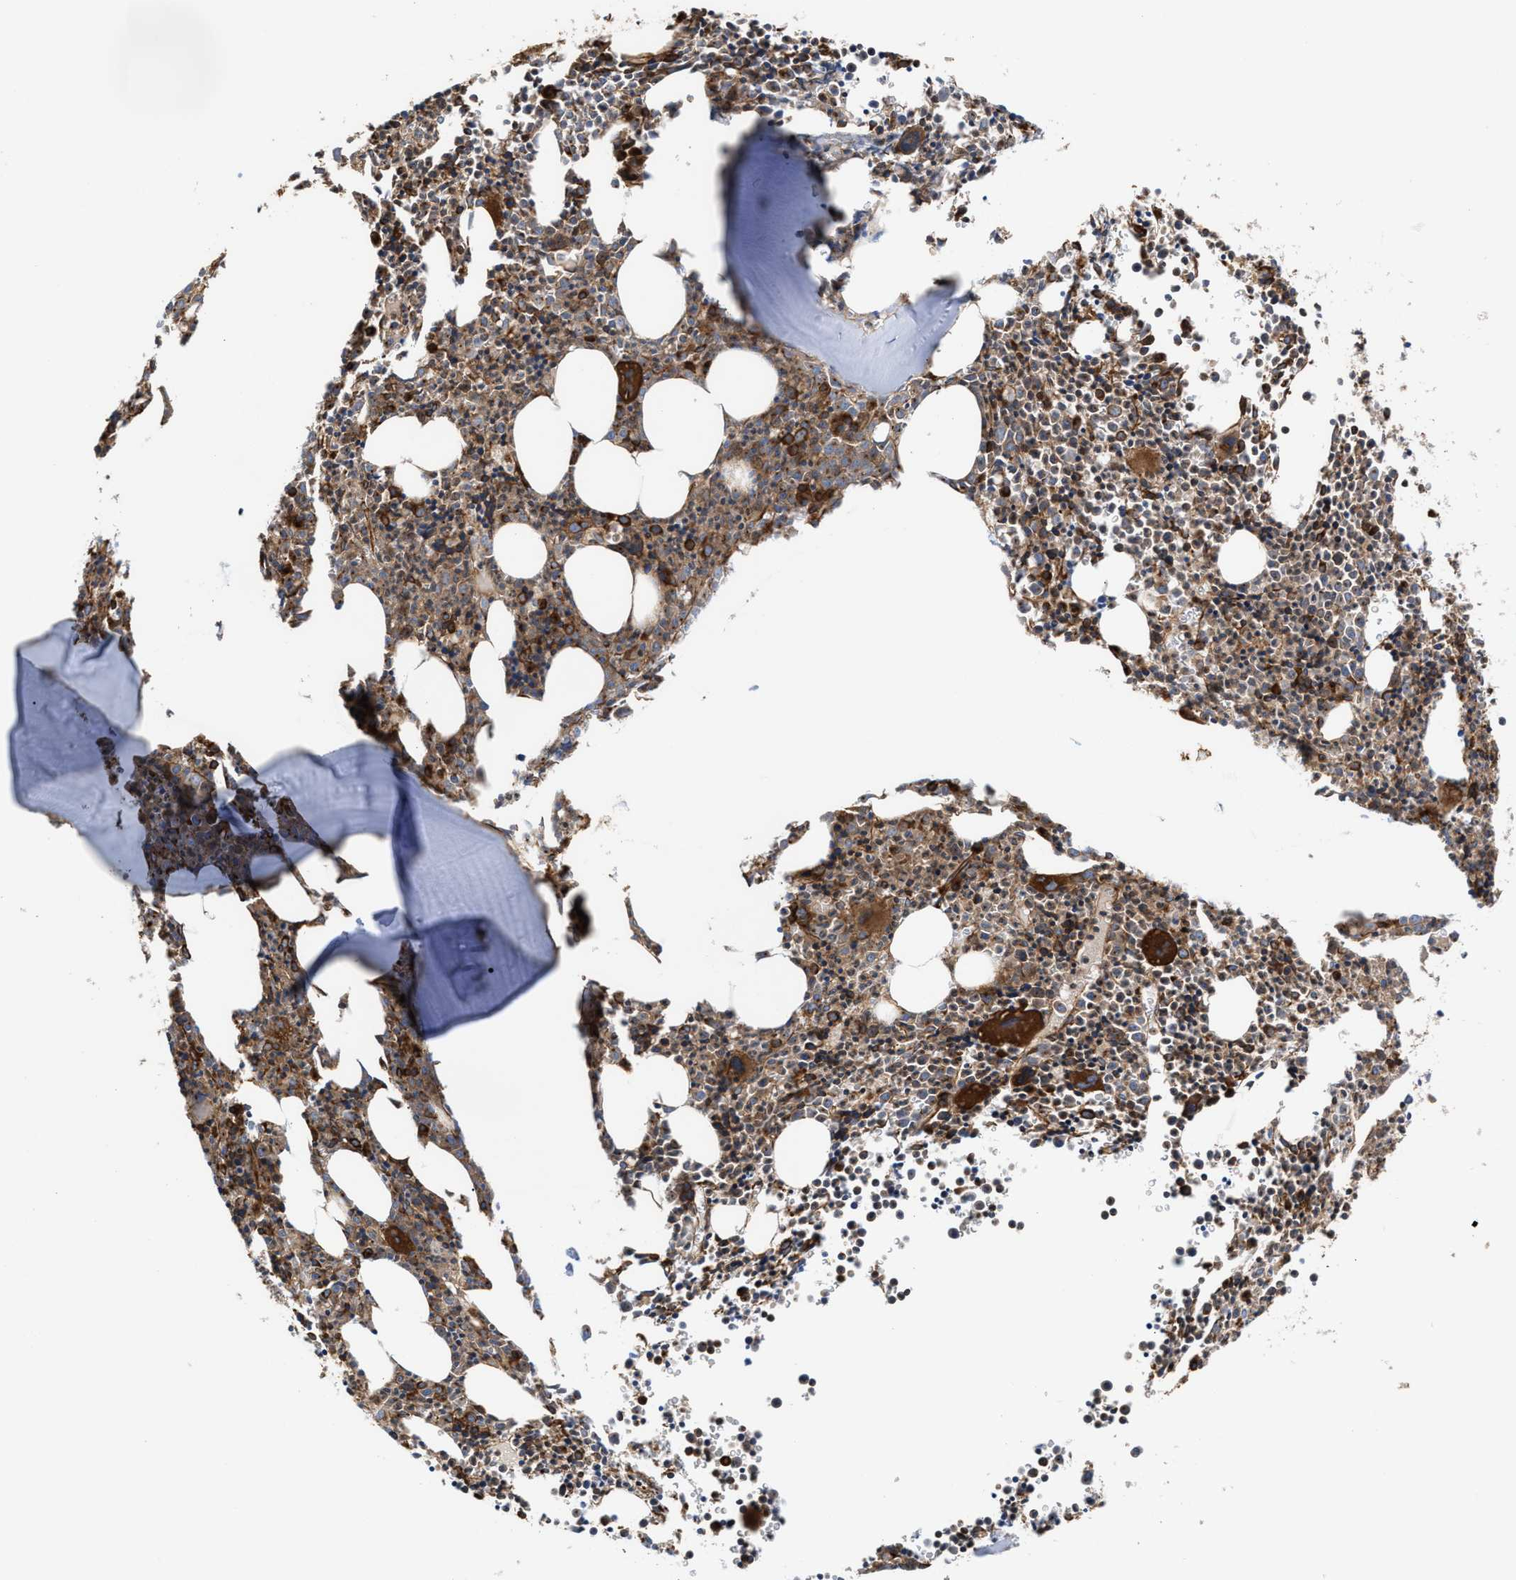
{"staining": {"intensity": "strong", "quantity": ">75%", "location": "cytoplasmic/membranous"}, "tissue": "bone marrow", "cell_type": "Hematopoietic cells", "image_type": "normal", "snomed": [{"axis": "morphology", "description": "Normal tissue, NOS"}, {"axis": "morphology", "description": "Inflammation, NOS"}, {"axis": "topography", "description": "Bone marrow"}], "caption": "DAB immunohistochemical staining of normal human bone marrow displays strong cytoplasmic/membranous protein staining in about >75% of hematopoietic cells. The protein is shown in brown color, while the nuclei are stained blue.", "gene": "EPS15L1", "patient": {"sex": "male", "age": 31}}